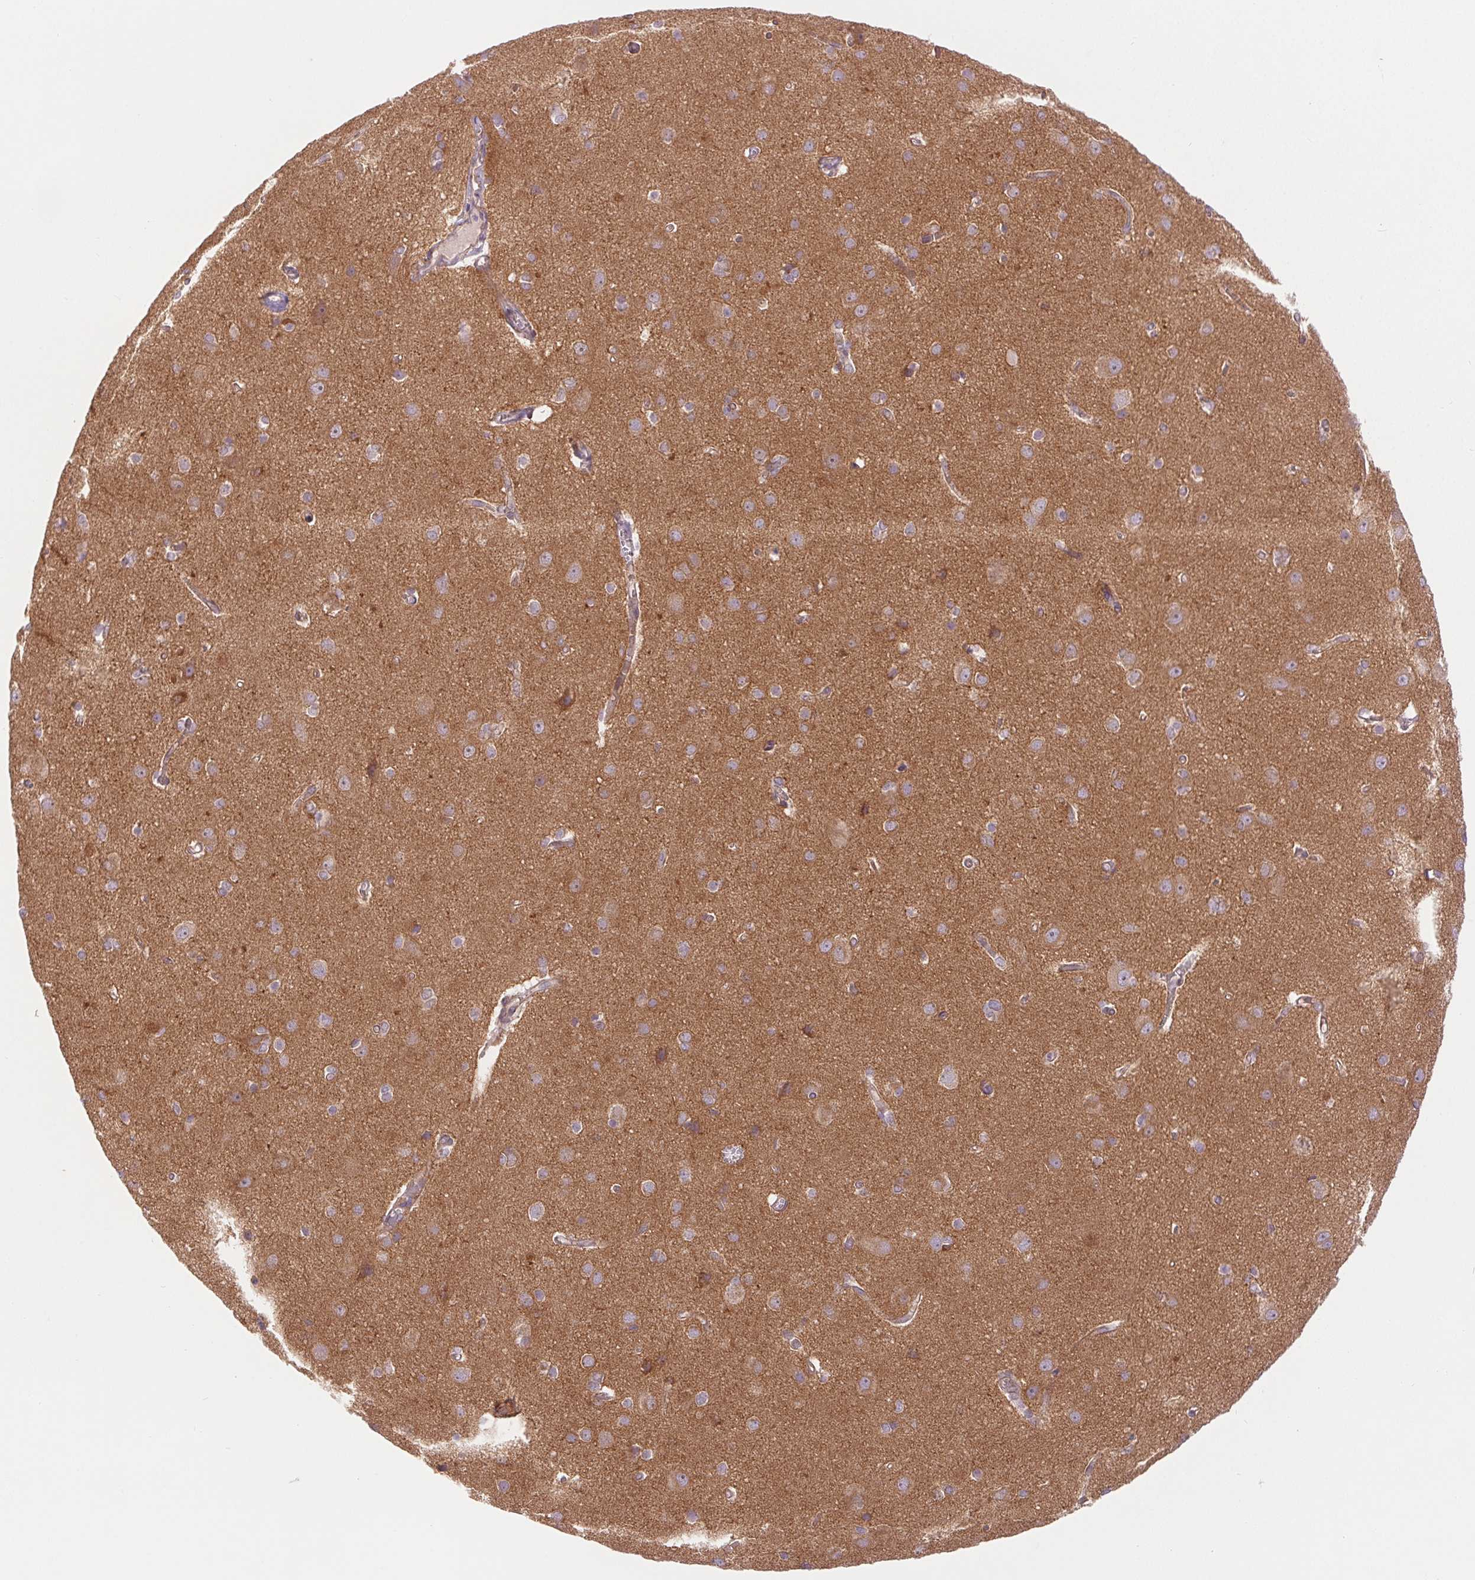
{"staining": {"intensity": "weak", "quantity": "25%-75%", "location": "cytoplasmic/membranous"}, "tissue": "cerebral cortex", "cell_type": "Endothelial cells", "image_type": "normal", "snomed": [{"axis": "morphology", "description": "Normal tissue, NOS"}, {"axis": "topography", "description": "Cerebral cortex"}], "caption": "Immunohistochemical staining of benign cerebral cortex displays low levels of weak cytoplasmic/membranous positivity in about 25%-75% of endothelial cells. (Brightfield microscopy of DAB IHC at high magnification).", "gene": "METTL17", "patient": {"sex": "male", "age": 37}}